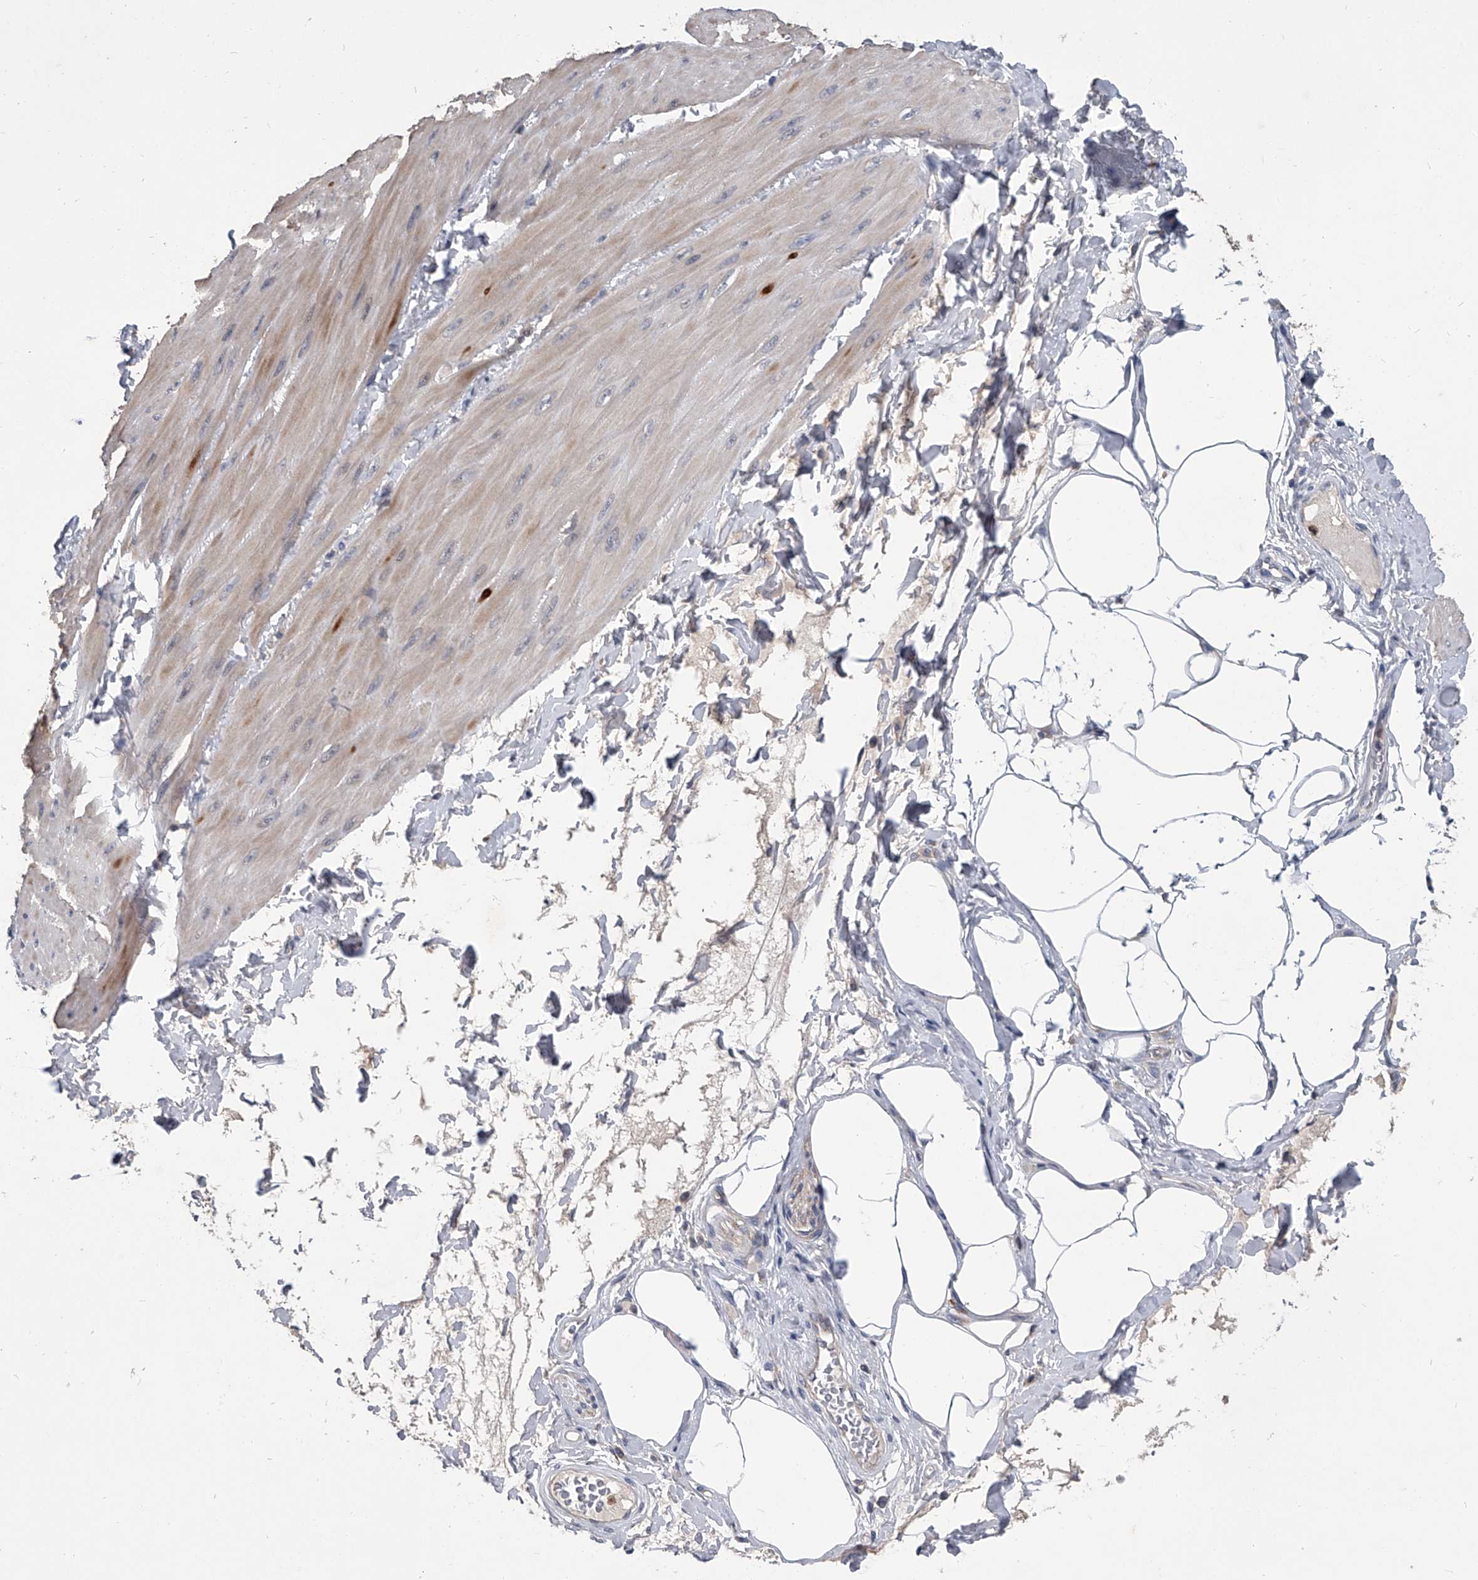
{"staining": {"intensity": "negative", "quantity": "none", "location": "none"}, "tissue": "smooth muscle", "cell_type": "Smooth muscle cells", "image_type": "normal", "snomed": [{"axis": "morphology", "description": "Urothelial carcinoma, High grade"}, {"axis": "topography", "description": "Urinary bladder"}], "caption": "High magnification brightfield microscopy of unremarkable smooth muscle stained with DAB (3,3'-diaminobenzidine) (brown) and counterstained with hematoxylin (blue): smooth muscle cells show no significant staining. (Brightfield microscopy of DAB immunohistochemistry (IHC) at high magnification).", "gene": "MAP4K3", "patient": {"sex": "male", "age": 46}}